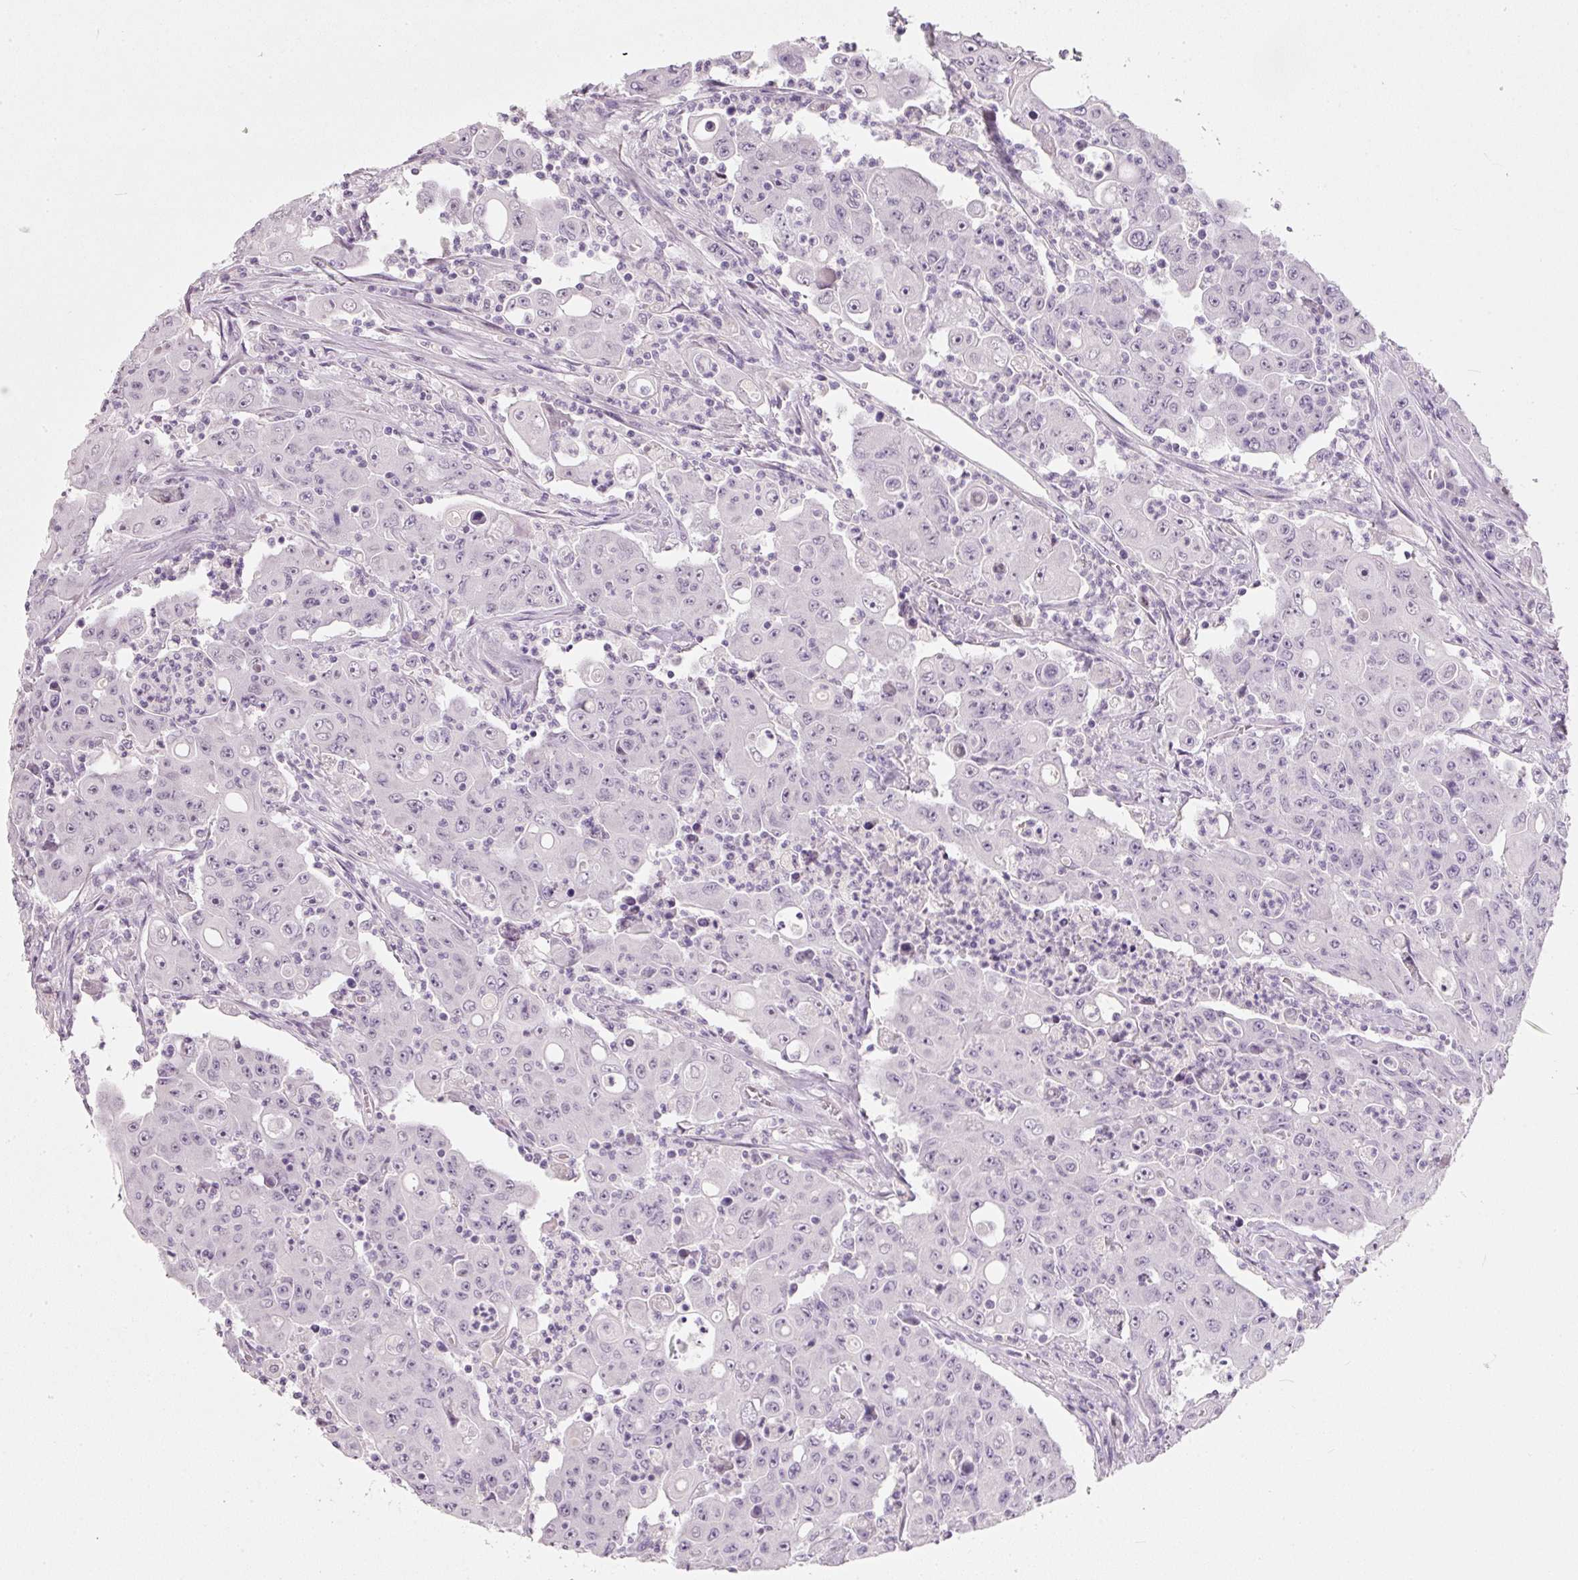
{"staining": {"intensity": "negative", "quantity": "none", "location": "none"}, "tissue": "colorectal cancer", "cell_type": "Tumor cells", "image_type": "cancer", "snomed": [{"axis": "morphology", "description": "Adenocarcinoma, NOS"}, {"axis": "topography", "description": "Colon"}], "caption": "This is an immunohistochemistry photomicrograph of colorectal cancer. There is no positivity in tumor cells.", "gene": "ENSG00000206549", "patient": {"sex": "male", "age": 51}}